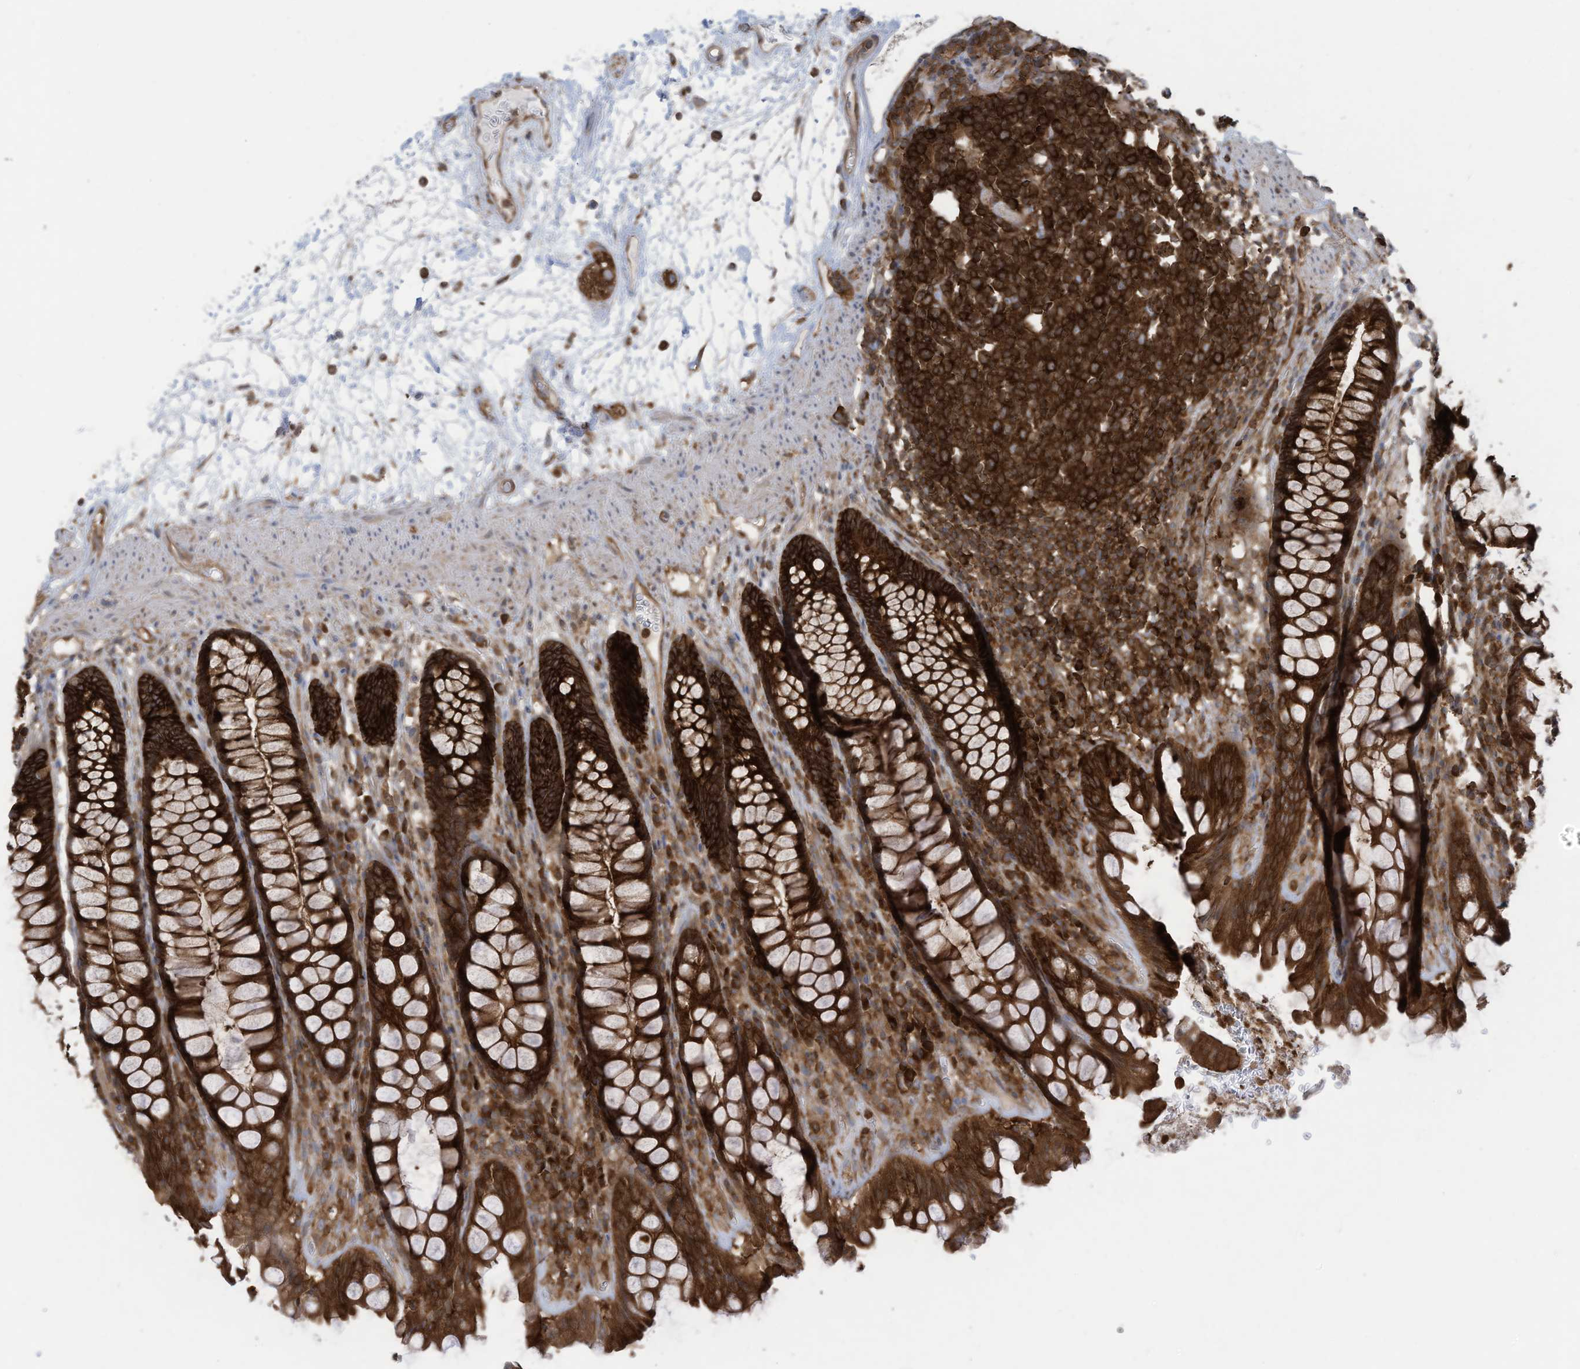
{"staining": {"intensity": "strong", "quantity": ">75%", "location": "cytoplasmic/membranous"}, "tissue": "rectum", "cell_type": "Glandular cells", "image_type": "normal", "snomed": [{"axis": "morphology", "description": "Normal tissue, NOS"}, {"axis": "topography", "description": "Rectum"}], "caption": "High-magnification brightfield microscopy of unremarkable rectum stained with DAB (3,3'-diaminobenzidine) (brown) and counterstained with hematoxylin (blue). glandular cells exhibit strong cytoplasmic/membranous expression is present in about>75% of cells.", "gene": "OLA1", "patient": {"sex": "male", "age": 64}}